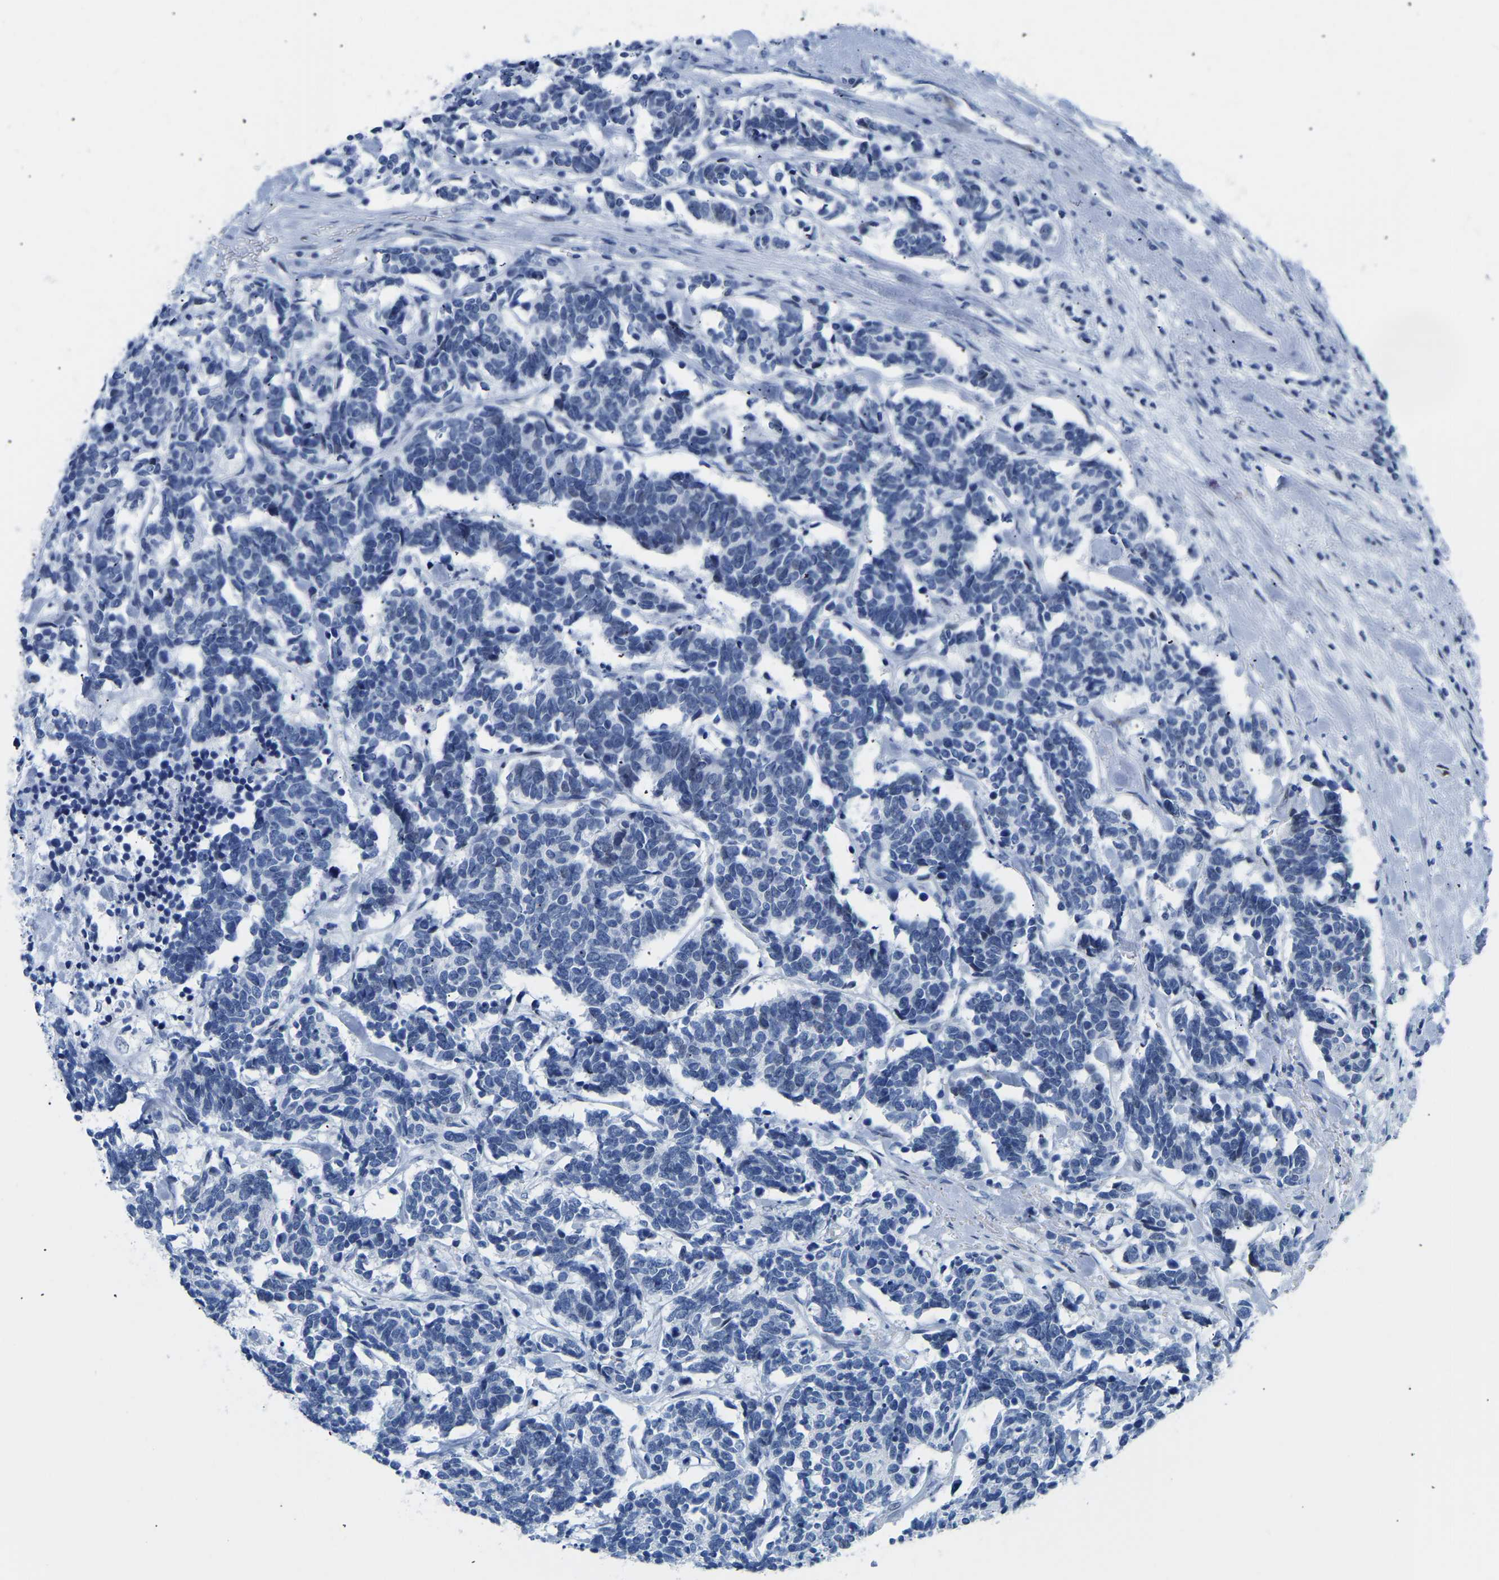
{"staining": {"intensity": "negative", "quantity": "none", "location": "none"}, "tissue": "carcinoid", "cell_type": "Tumor cells", "image_type": "cancer", "snomed": [{"axis": "morphology", "description": "Carcinoma, NOS"}, {"axis": "morphology", "description": "Carcinoid, malignant, NOS"}, {"axis": "topography", "description": "Urinary bladder"}], "caption": "DAB (3,3'-diaminobenzidine) immunohistochemical staining of human carcinoma displays no significant expression in tumor cells. (Stains: DAB (3,3'-diaminobenzidine) immunohistochemistry with hematoxylin counter stain, Microscopy: brightfield microscopy at high magnification).", "gene": "UPK3A", "patient": {"sex": "male", "age": 57}}